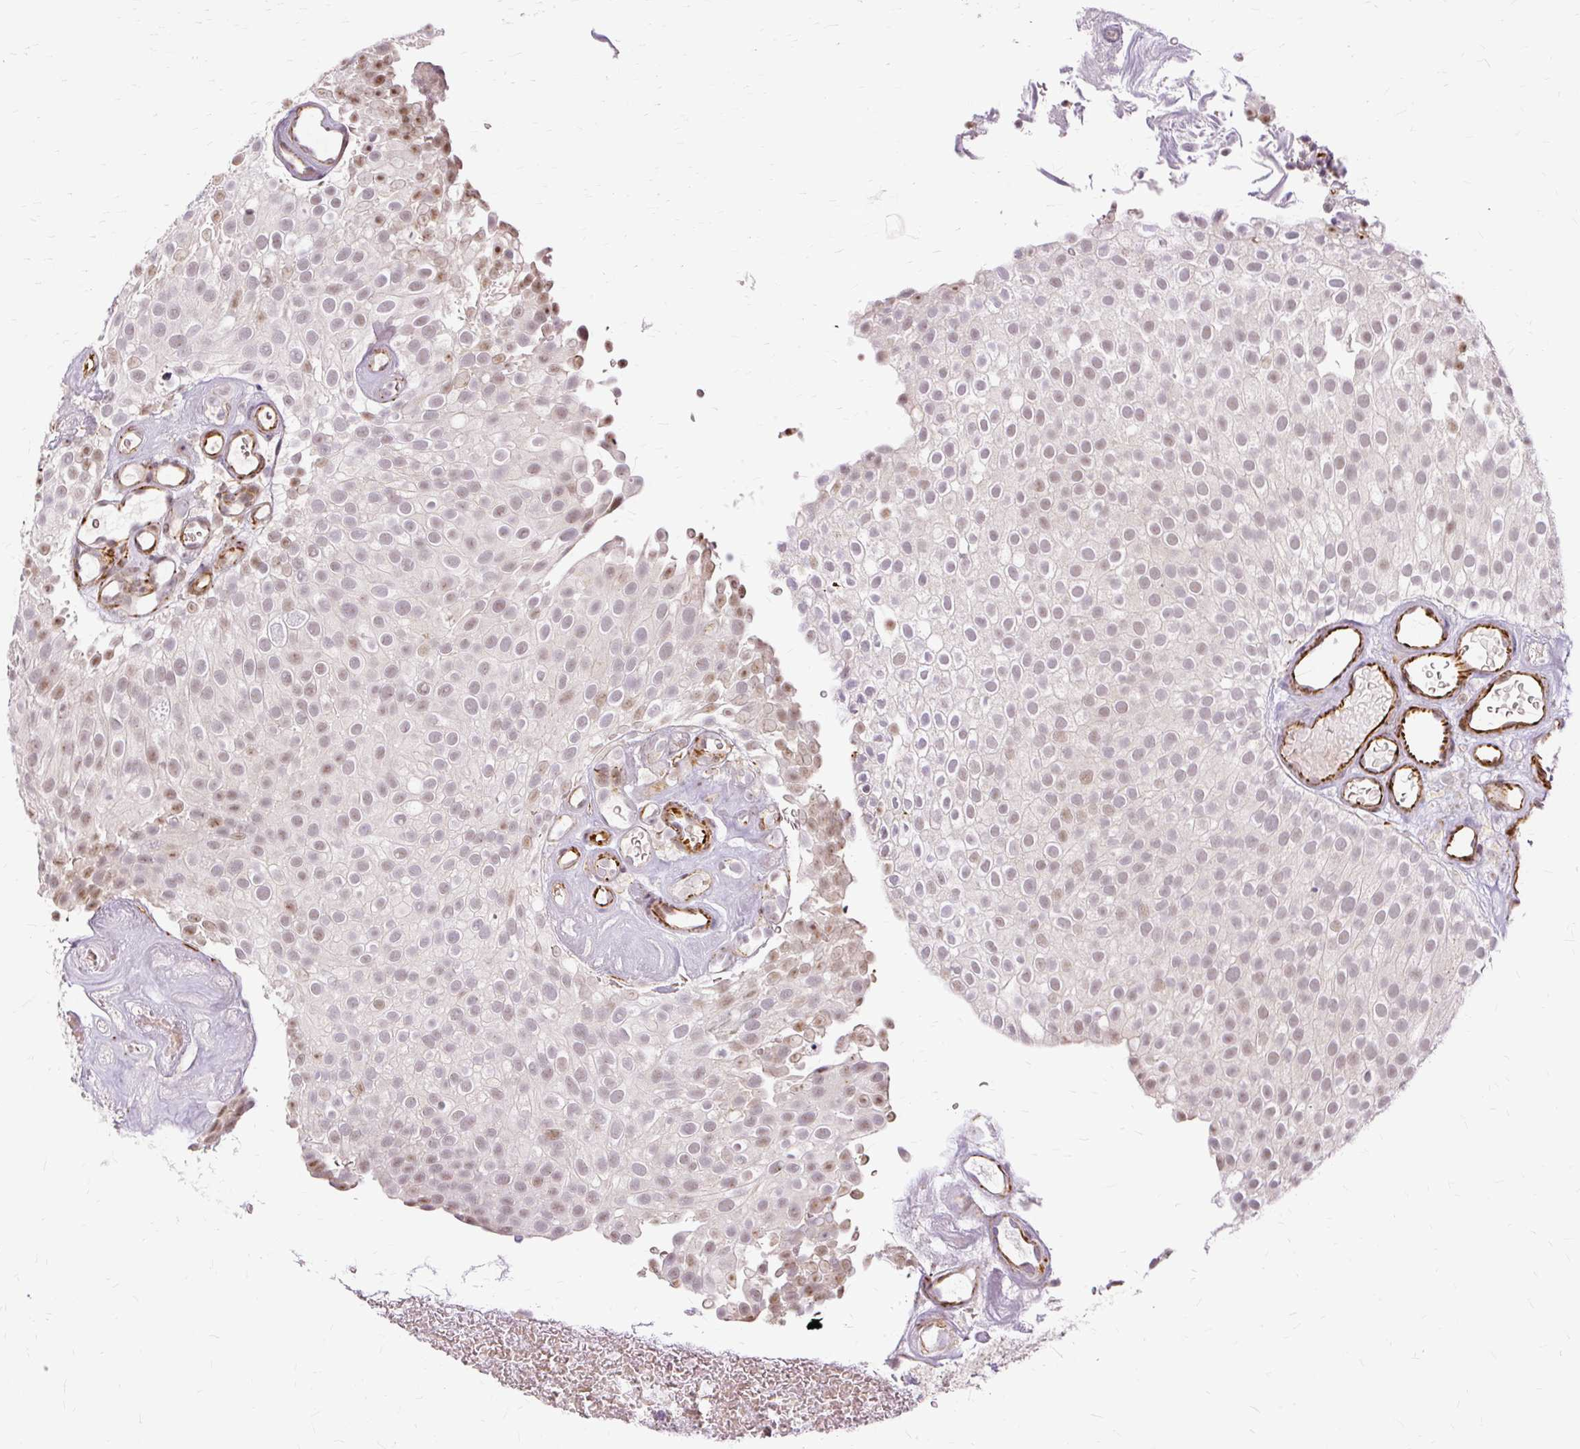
{"staining": {"intensity": "moderate", "quantity": "<25%", "location": "nuclear"}, "tissue": "urothelial cancer", "cell_type": "Tumor cells", "image_type": "cancer", "snomed": [{"axis": "morphology", "description": "Urothelial carcinoma, Low grade"}, {"axis": "topography", "description": "Urinary bladder"}], "caption": "Immunohistochemical staining of human low-grade urothelial carcinoma reveals moderate nuclear protein staining in approximately <25% of tumor cells. The staining was performed using DAB (3,3'-diaminobenzidine), with brown indicating positive protein expression. Nuclei are stained blue with hematoxylin.", "gene": "MMACHC", "patient": {"sex": "male", "age": 78}}